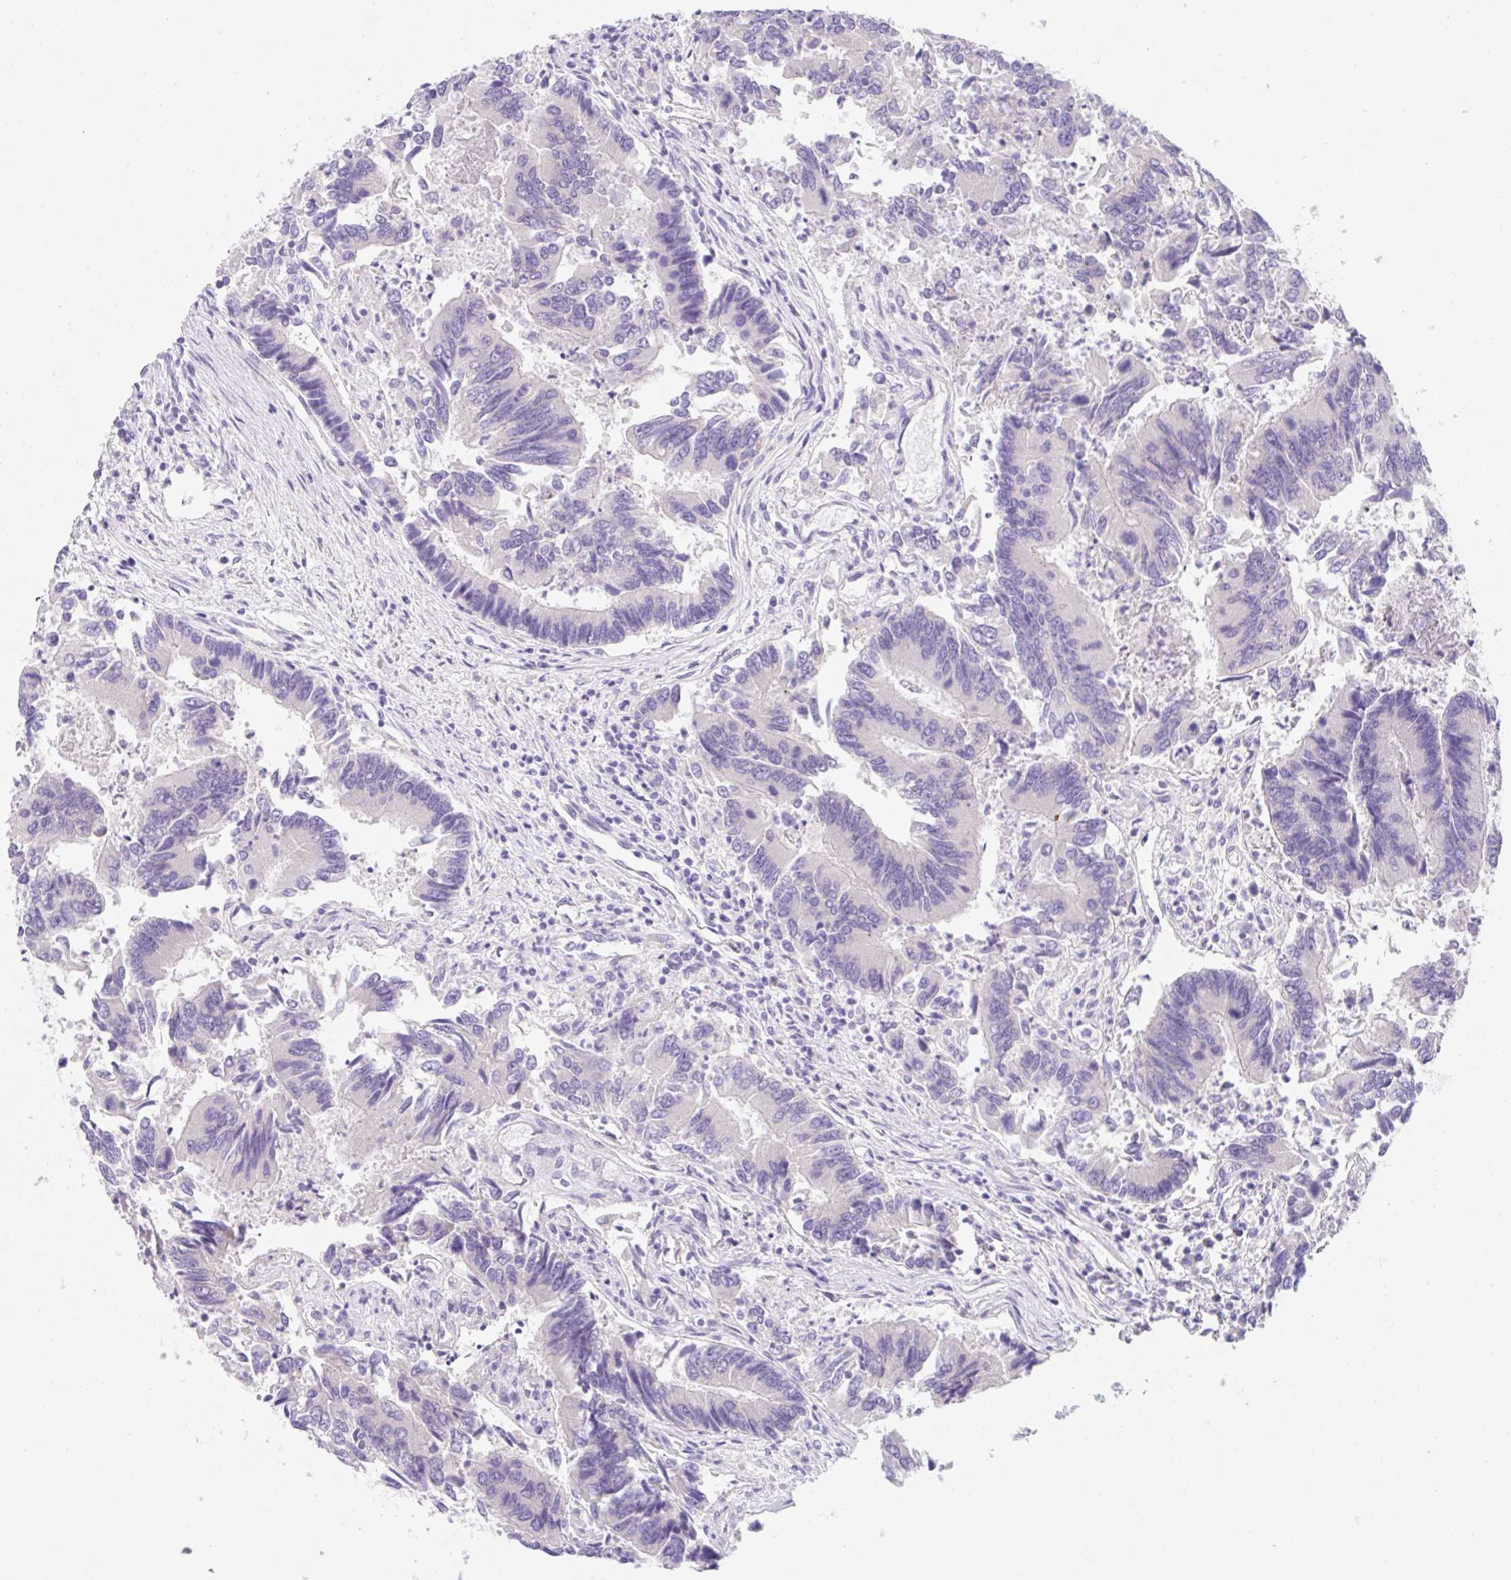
{"staining": {"intensity": "negative", "quantity": "none", "location": "none"}, "tissue": "colorectal cancer", "cell_type": "Tumor cells", "image_type": "cancer", "snomed": [{"axis": "morphology", "description": "Adenocarcinoma, NOS"}, {"axis": "topography", "description": "Colon"}], "caption": "This is an IHC image of adenocarcinoma (colorectal). There is no positivity in tumor cells.", "gene": "KLK8", "patient": {"sex": "female", "age": 67}}